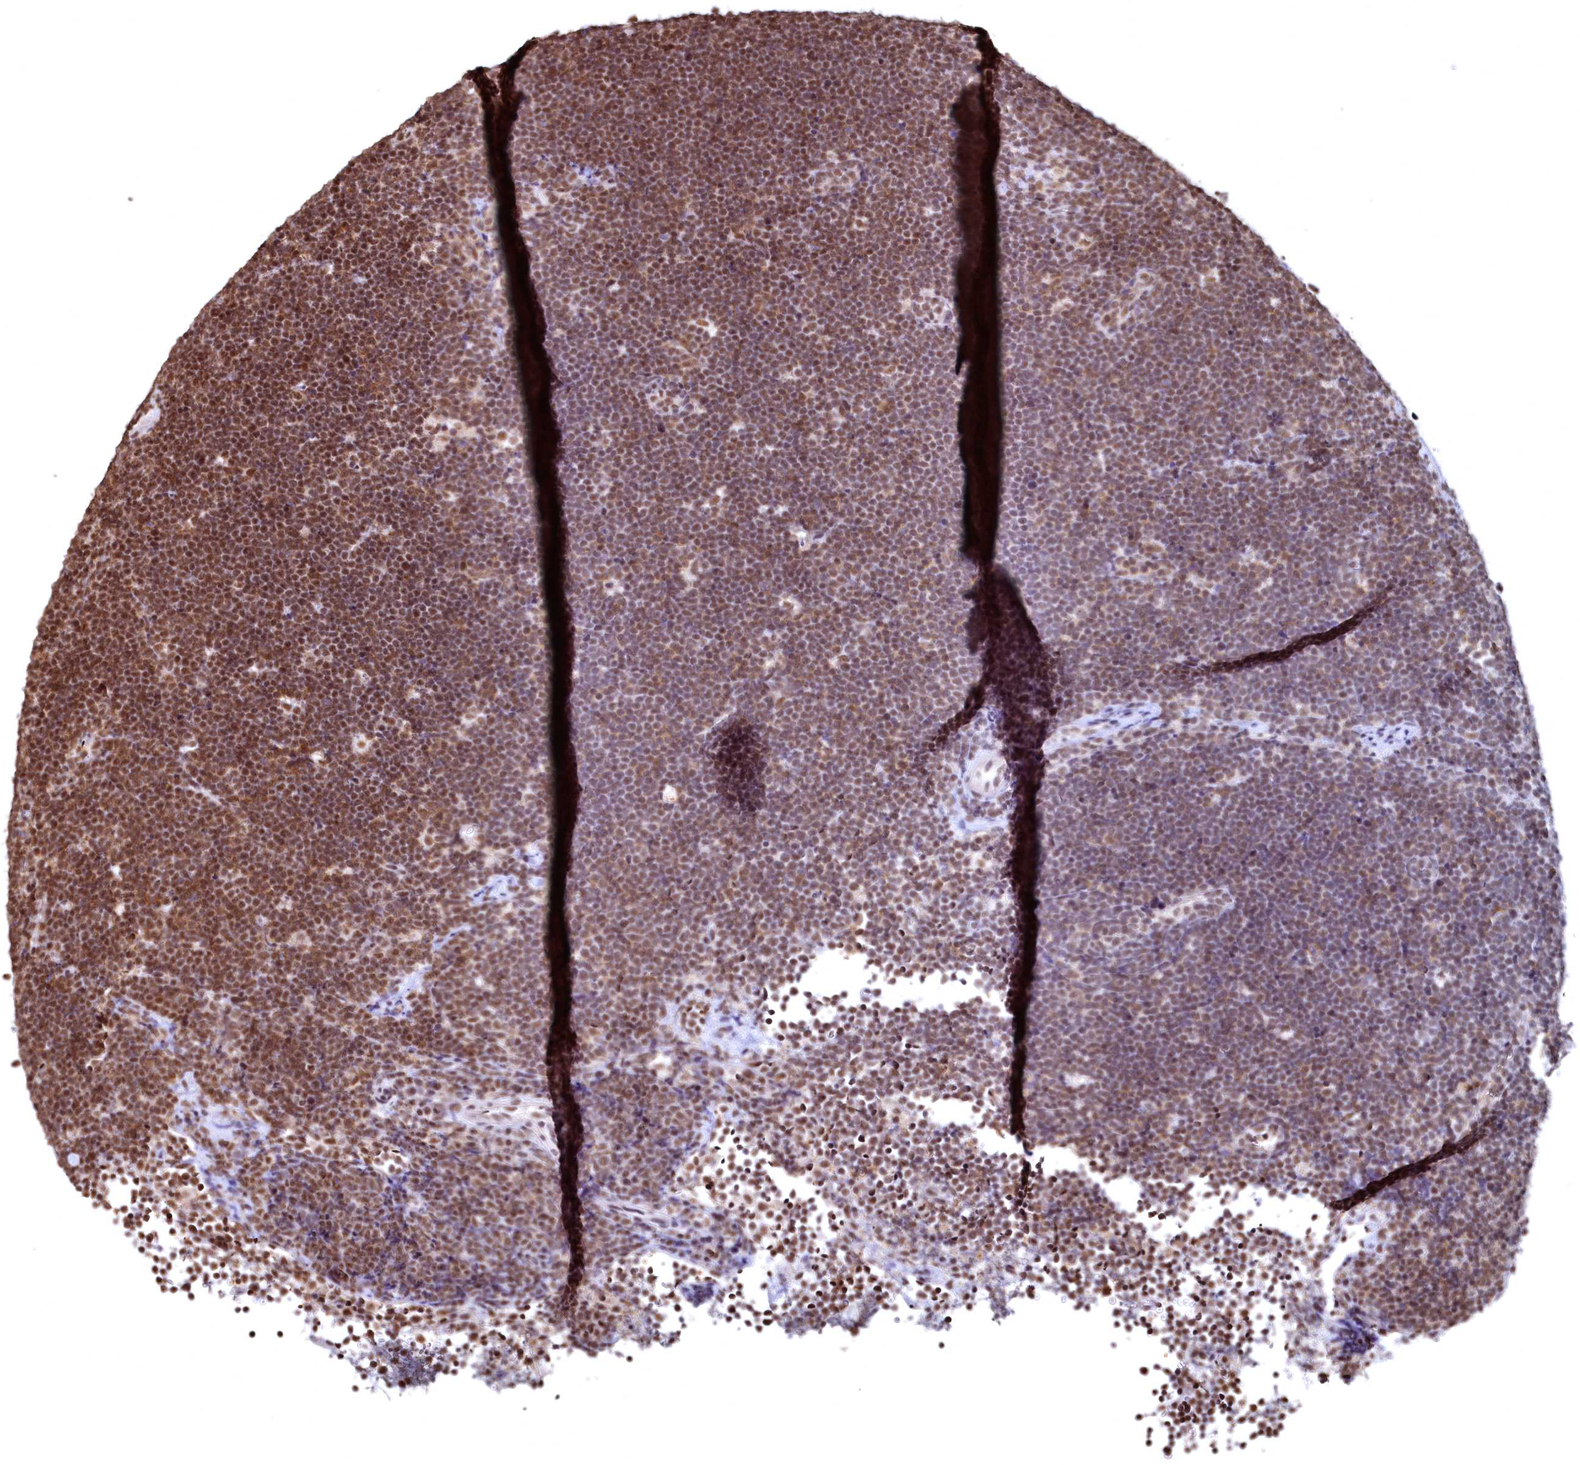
{"staining": {"intensity": "strong", "quantity": "25%-75%", "location": "nuclear"}, "tissue": "lymphoma", "cell_type": "Tumor cells", "image_type": "cancer", "snomed": [{"axis": "morphology", "description": "Malignant lymphoma, non-Hodgkin's type, High grade"}, {"axis": "topography", "description": "Lymph node"}], "caption": "The immunohistochemical stain labels strong nuclear positivity in tumor cells of lymphoma tissue. The protein is stained brown, and the nuclei are stained in blue (DAB IHC with brightfield microscopy, high magnification).", "gene": "RSRC2", "patient": {"sex": "male", "age": 13}}